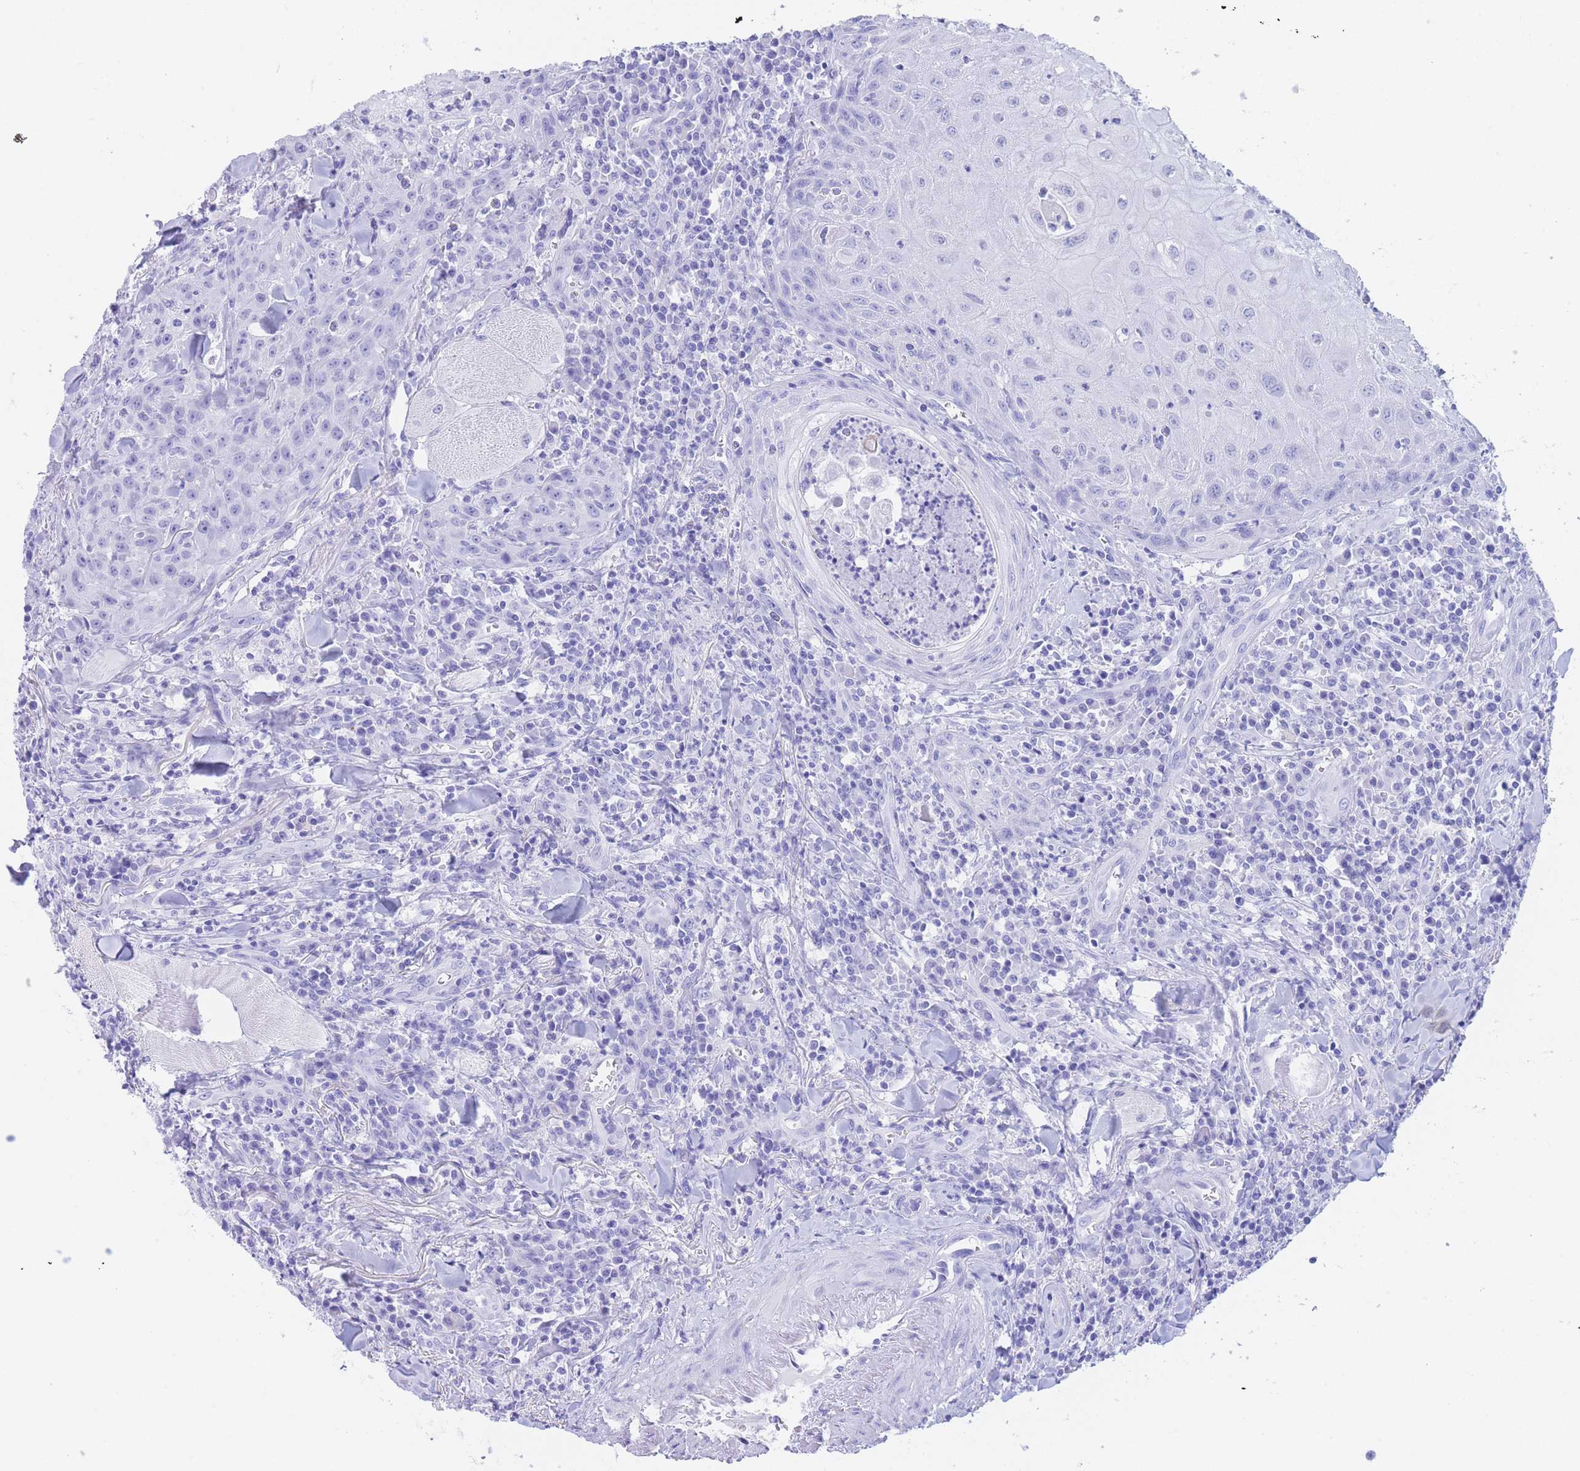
{"staining": {"intensity": "negative", "quantity": "none", "location": "none"}, "tissue": "head and neck cancer", "cell_type": "Tumor cells", "image_type": "cancer", "snomed": [{"axis": "morphology", "description": "Normal tissue, NOS"}, {"axis": "morphology", "description": "Squamous cell carcinoma, NOS"}, {"axis": "topography", "description": "Oral tissue"}, {"axis": "topography", "description": "Head-Neck"}], "caption": "The immunohistochemistry (IHC) histopathology image has no significant staining in tumor cells of squamous cell carcinoma (head and neck) tissue.", "gene": "SLCO1B3", "patient": {"sex": "female", "age": 70}}